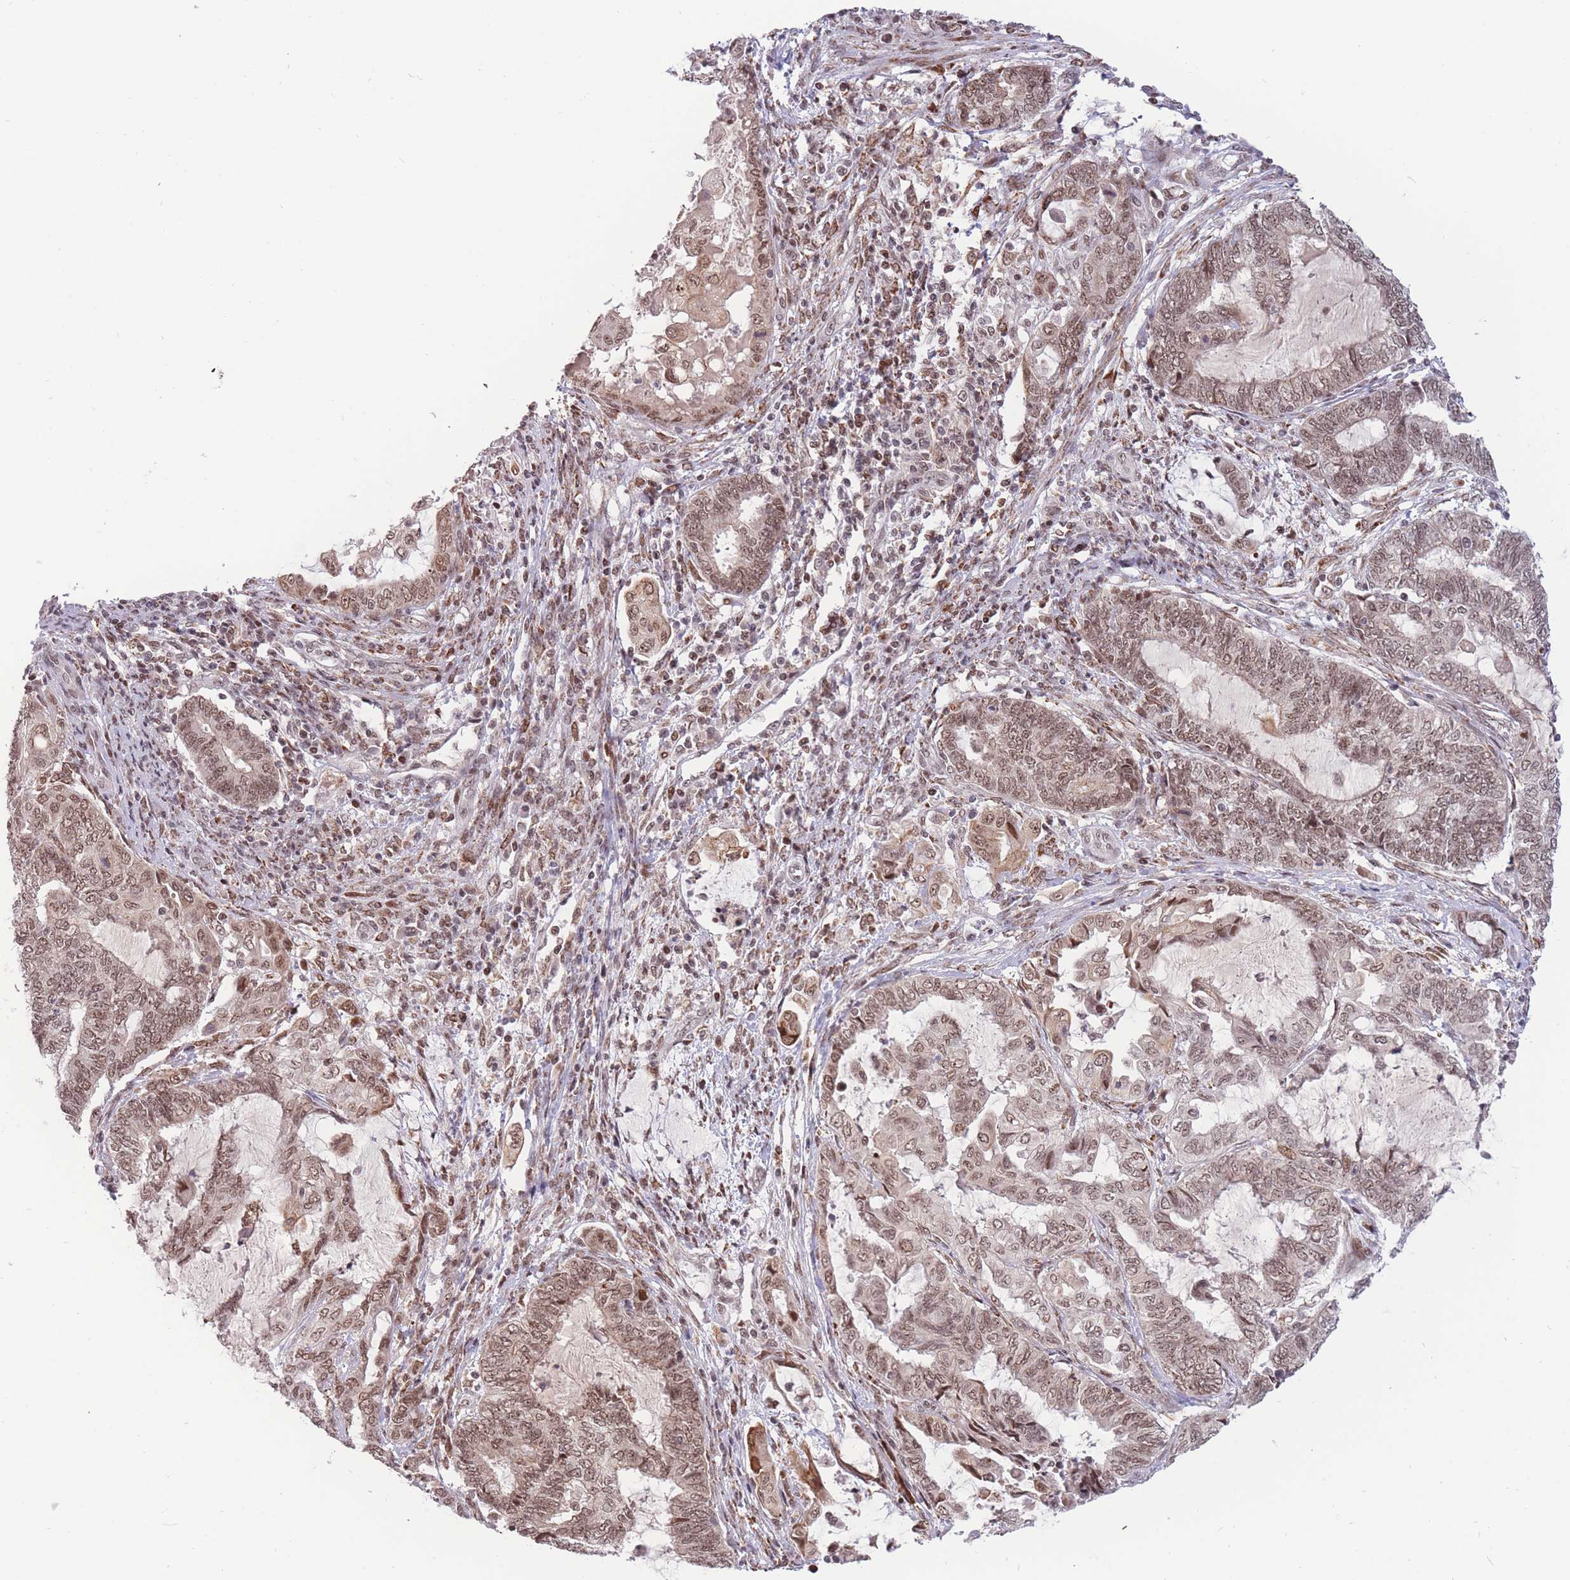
{"staining": {"intensity": "moderate", "quantity": ">75%", "location": "nuclear"}, "tissue": "endometrial cancer", "cell_type": "Tumor cells", "image_type": "cancer", "snomed": [{"axis": "morphology", "description": "Adenocarcinoma, NOS"}, {"axis": "topography", "description": "Uterus"}, {"axis": "topography", "description": "Endometrium"}], "caption": "Immunohistochemical staining of endometrial adenocarcinoma exhibits medium levels of moderate nuclear protein expression in about >75% of tumor cells.", "gene": "TARBP2", "patient": {"sex": "female", "age": 70}}